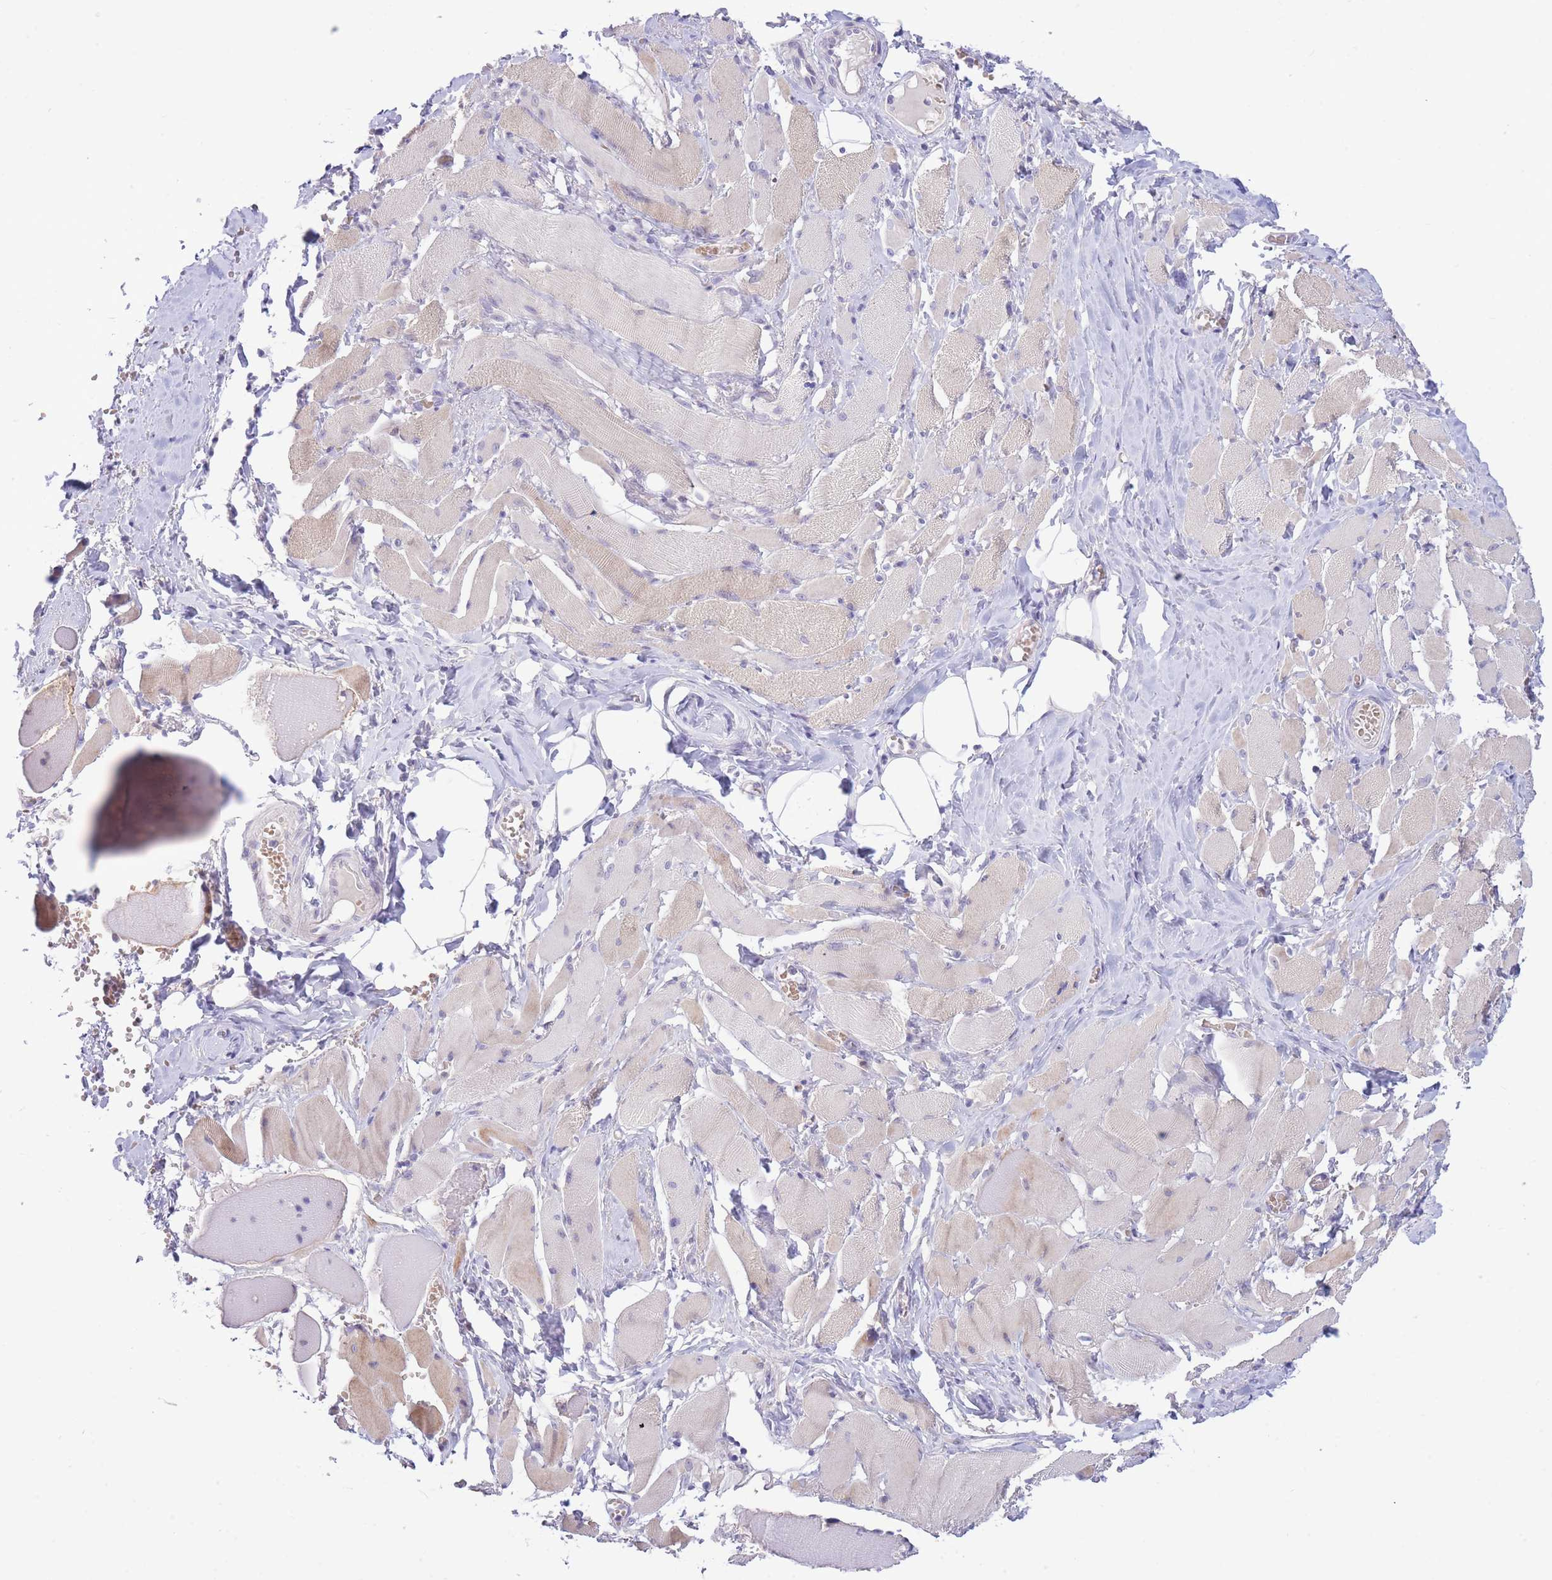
{"staining": {"intensity": "weak", "quantity": "25%-75%", "location": "cytoplasmic/membranous,nuclear"}, "tissue": "skeletal muscle", "cell_type": "Myocytes", "image_type": "normal", "snomed": [{"axis": "morphology", "description": "Normal tissue, NOS"}, {"axis": "morphology", "description": "Basal cell carcinoma"}, {"axis": "topography", "description": "Skeletal muscle"}], "caption": "DAB (3,3'-diaminobenzidine) immunohistochemical staining of normal human skeletal muscle shows weak cytoplasmic/membranous,nuclear protein positivity in approximately 25%-75% of myocytes. Nuclei are stained in blue.", "gene": "FBXO46", "patient": {"sex": "female", "age": 64}}